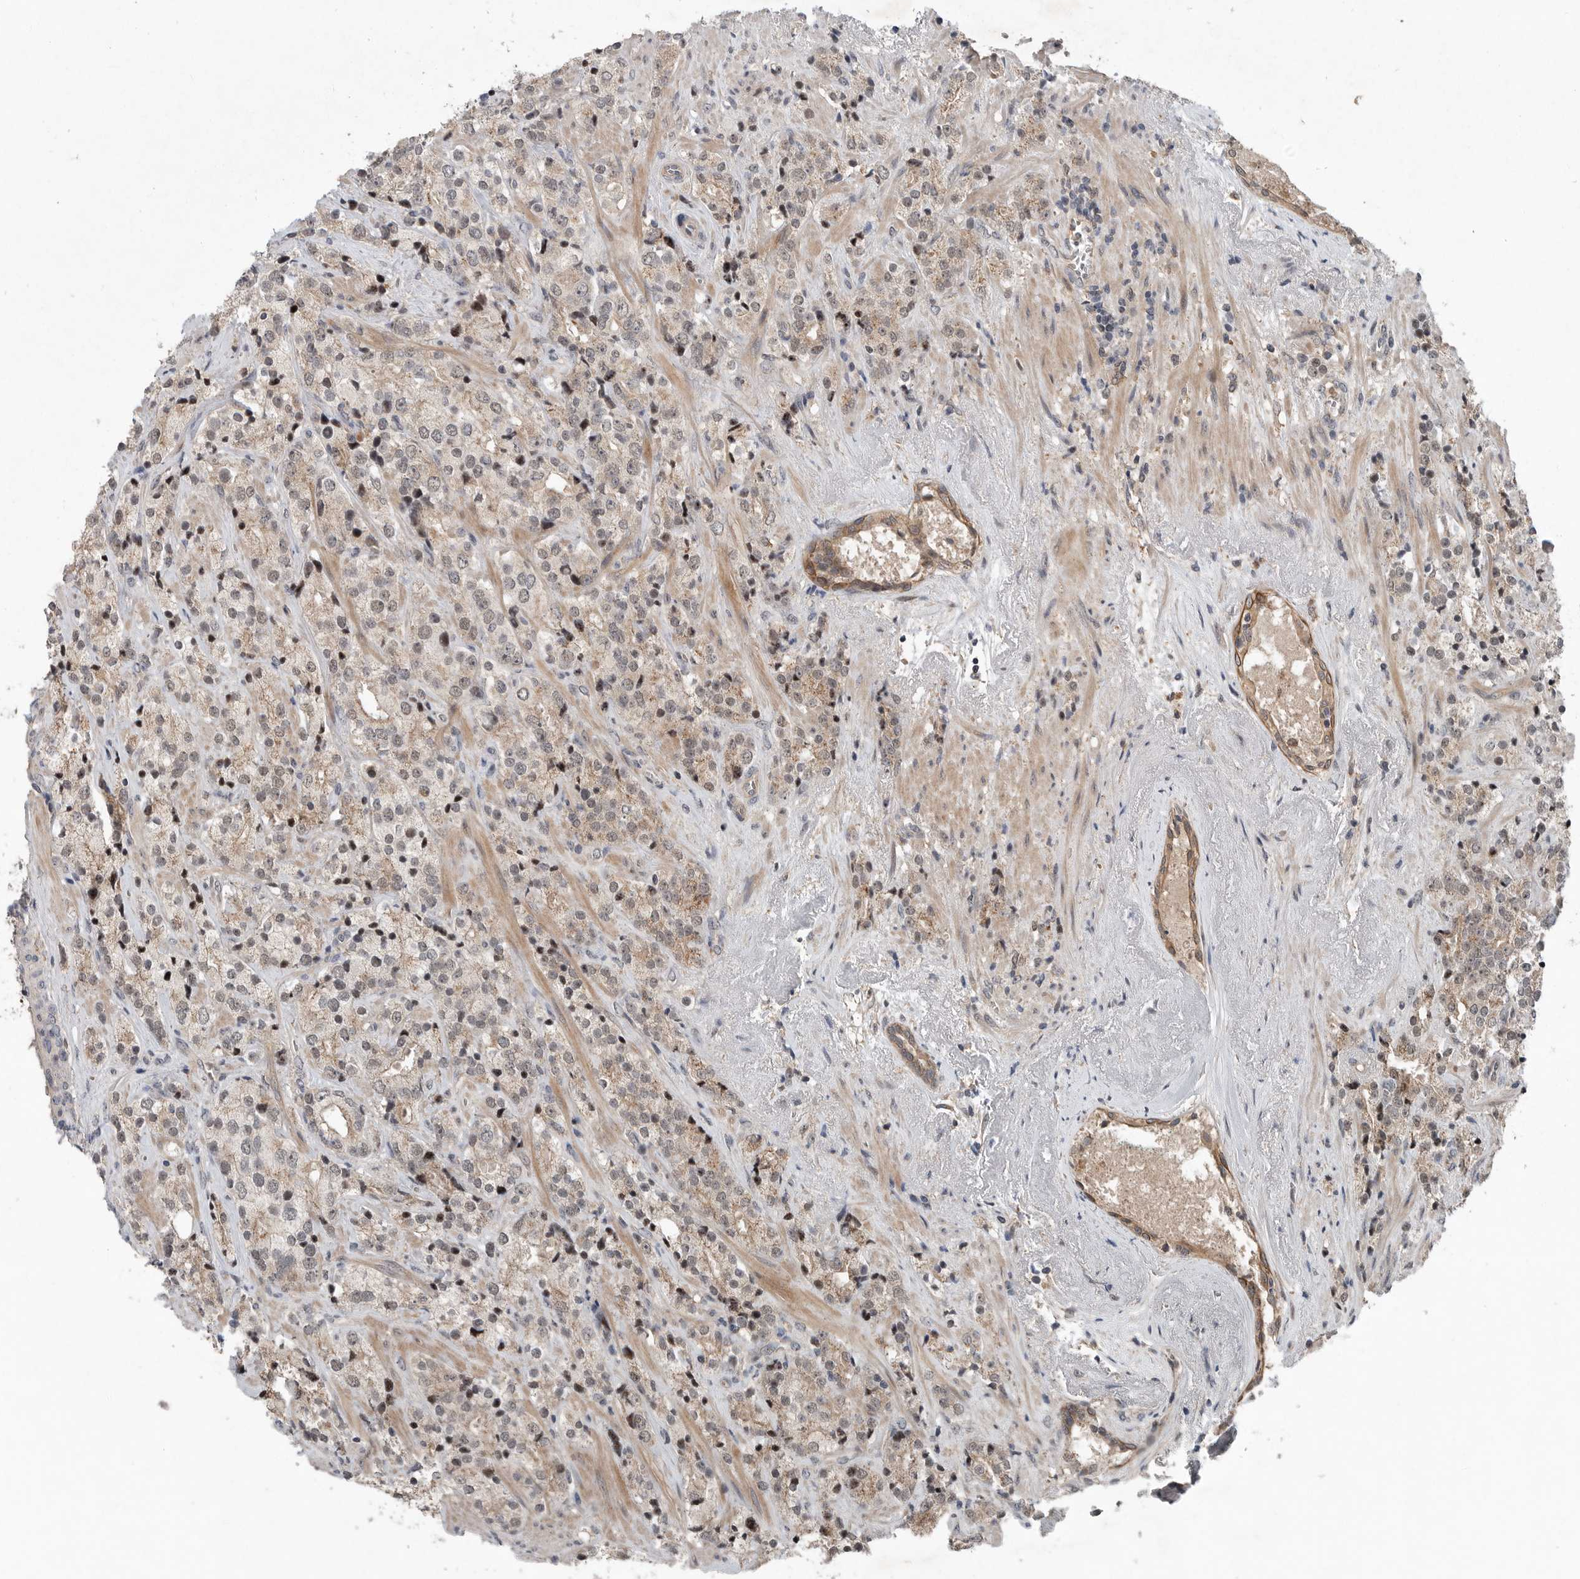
{"staining": {"intensity": "weak", "quantity": ">75%", "location": "cytoplasmic/membranous"}, "tissue": "prostate cancer", "cell_type": "Tumor cells", "image_type": "cancer", "snomed": [{"axis": "morphology", "description": "Adenocarcinoma, High grade"}, {"axis": "topography", "description": "Prostate"}], "caption": "Immunohistochemistry (IHC) image of human prostate cancer (high-grade adenocarcinoma) stained for a protein (brown), which shows low levels of weak cytoplasmic/membranous staining in about >75% of tumor cells.", "gene": "SCP2", "patient": {"sex": "male", "age": 71}}